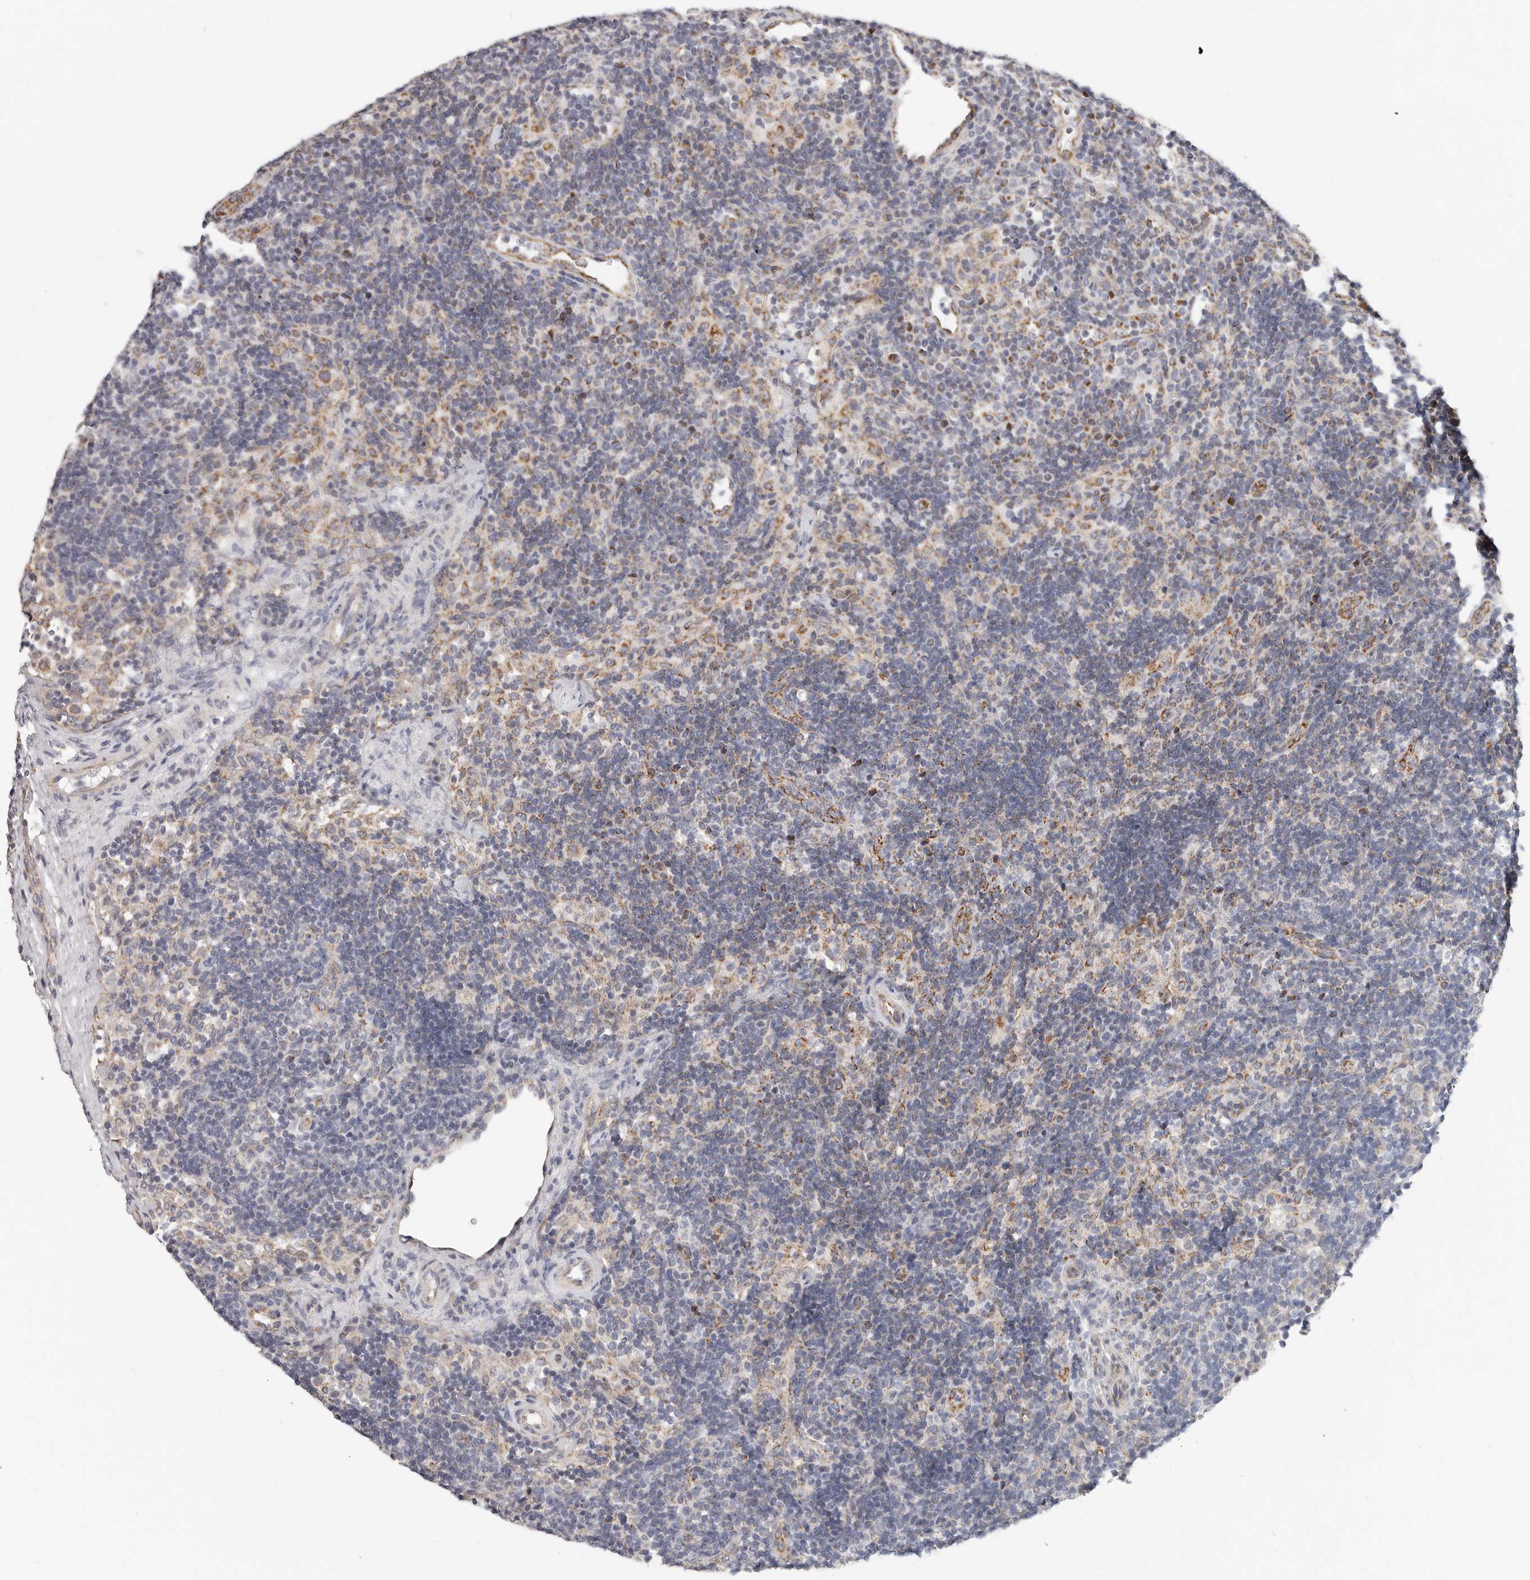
{"staining": {"intensity": "negative", "quantity": "none", "location": "none"}, "tissue": "lymph node", "cell_type": "Germinal center cells", "image_type": "normal", "snomed": [{"axis": "morphology", "description": "Normal tissue, NOS"}, {"axis": "topography", "description": "Lymph node"}], "caption": "An image of lymph node stained for a protein shows no brown staining in germinal center cells.", "gene": "AFDN", "patient": {"sex": "female", "age": 22}}